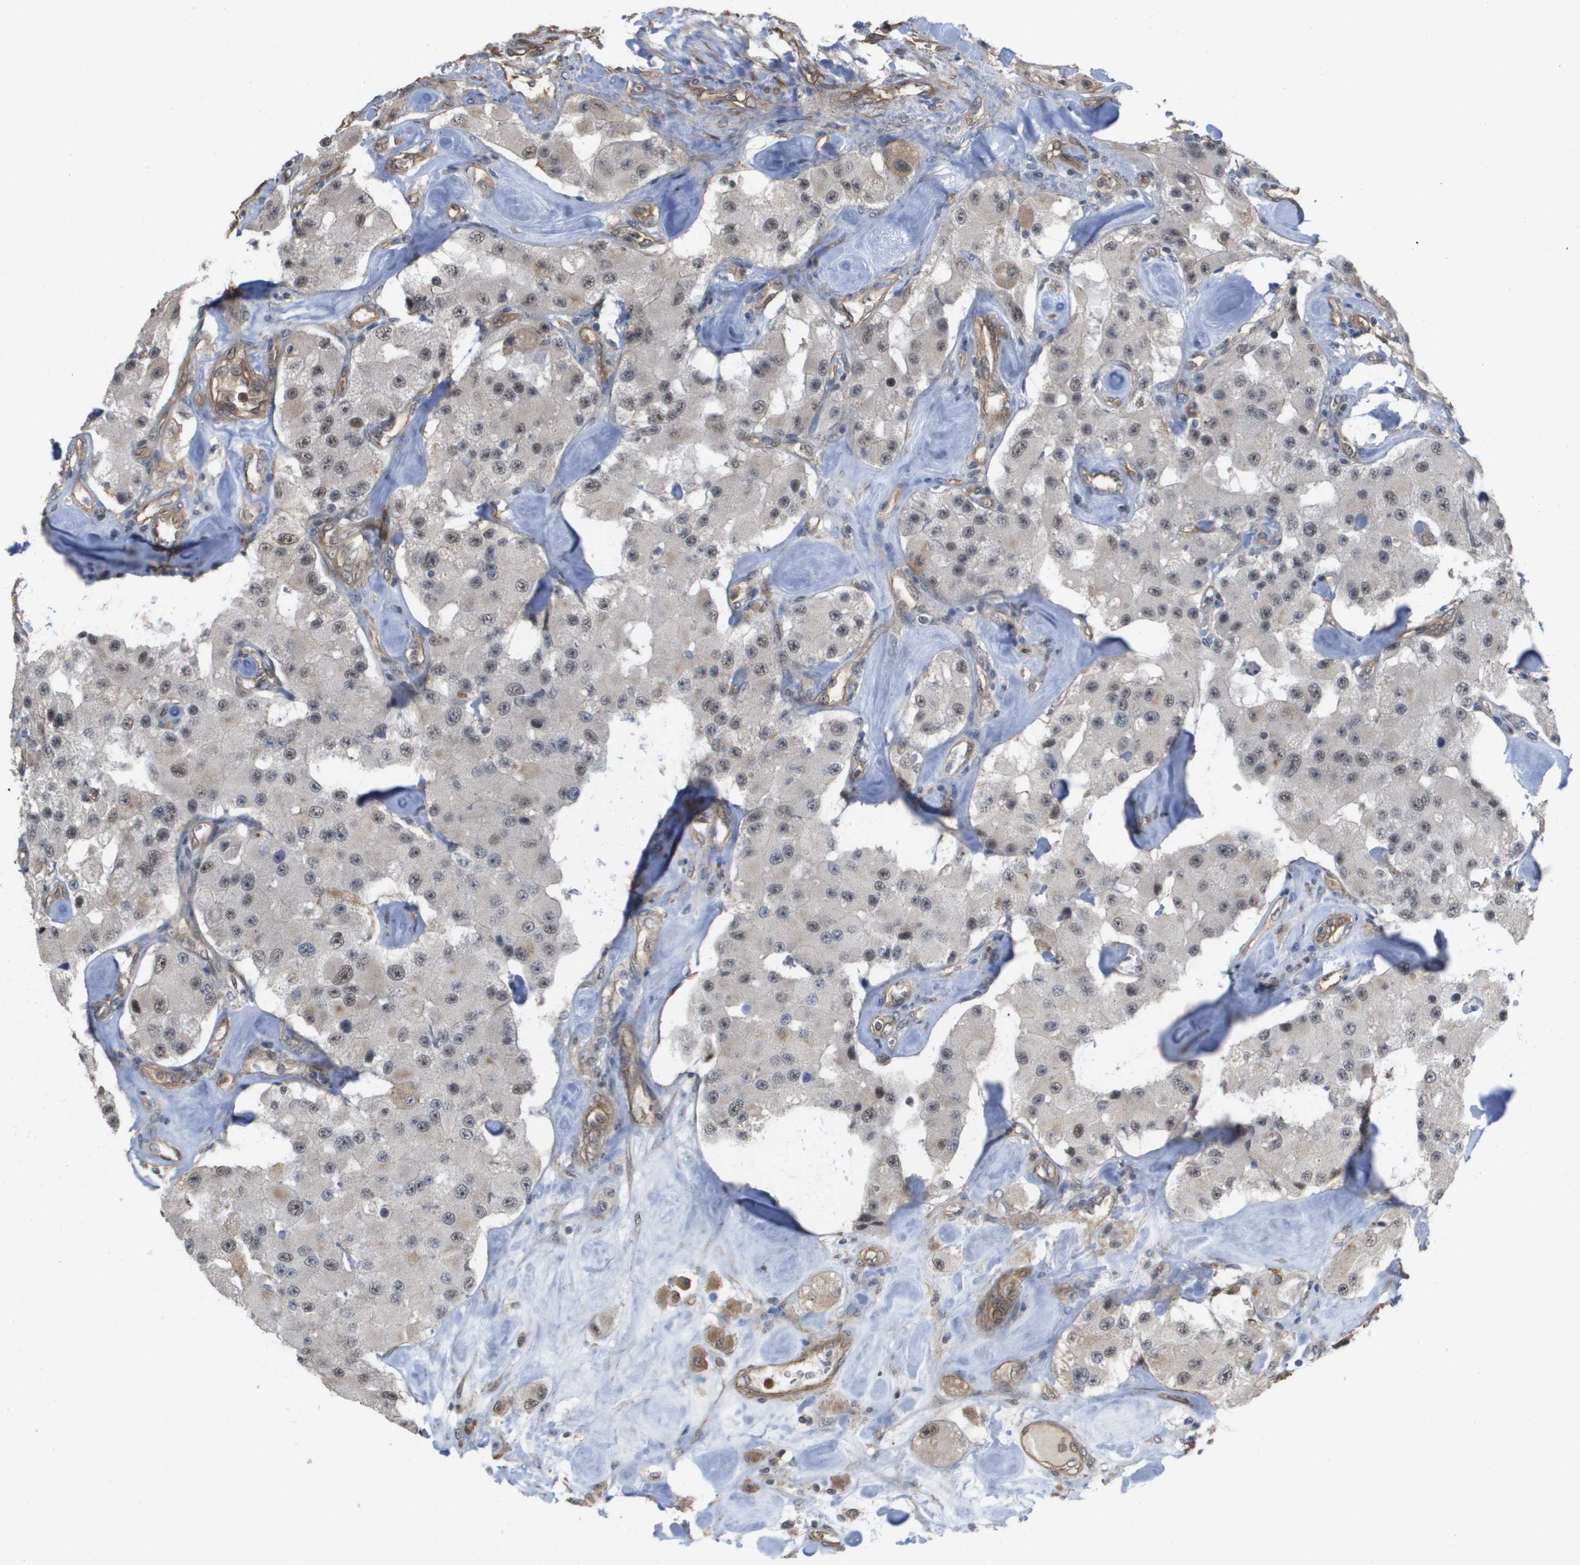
{"staining": {"intensity": "weak", "quantity": "<25%", "location": "nuclear"}, "tissue": "carcinoid", "cell_type": "Tumor cells", "image_type": "cancer", "snomed": [{"axis": "morphology", "description": "Carcinoid, malignant, NOS"}, {"axis": "topography", "description": "Pancreas"}], "caption": "Immunohistochemical staining of malignant carcinoid reveals no significant expression in tumor cells. (Stains: DAB immunohistochemistry with hematoxylin counter stain, Microscopy: brightfield microscopy at high magnification).", "gene": "RNF112", "patient": {"sex": "male", "age": 41}}